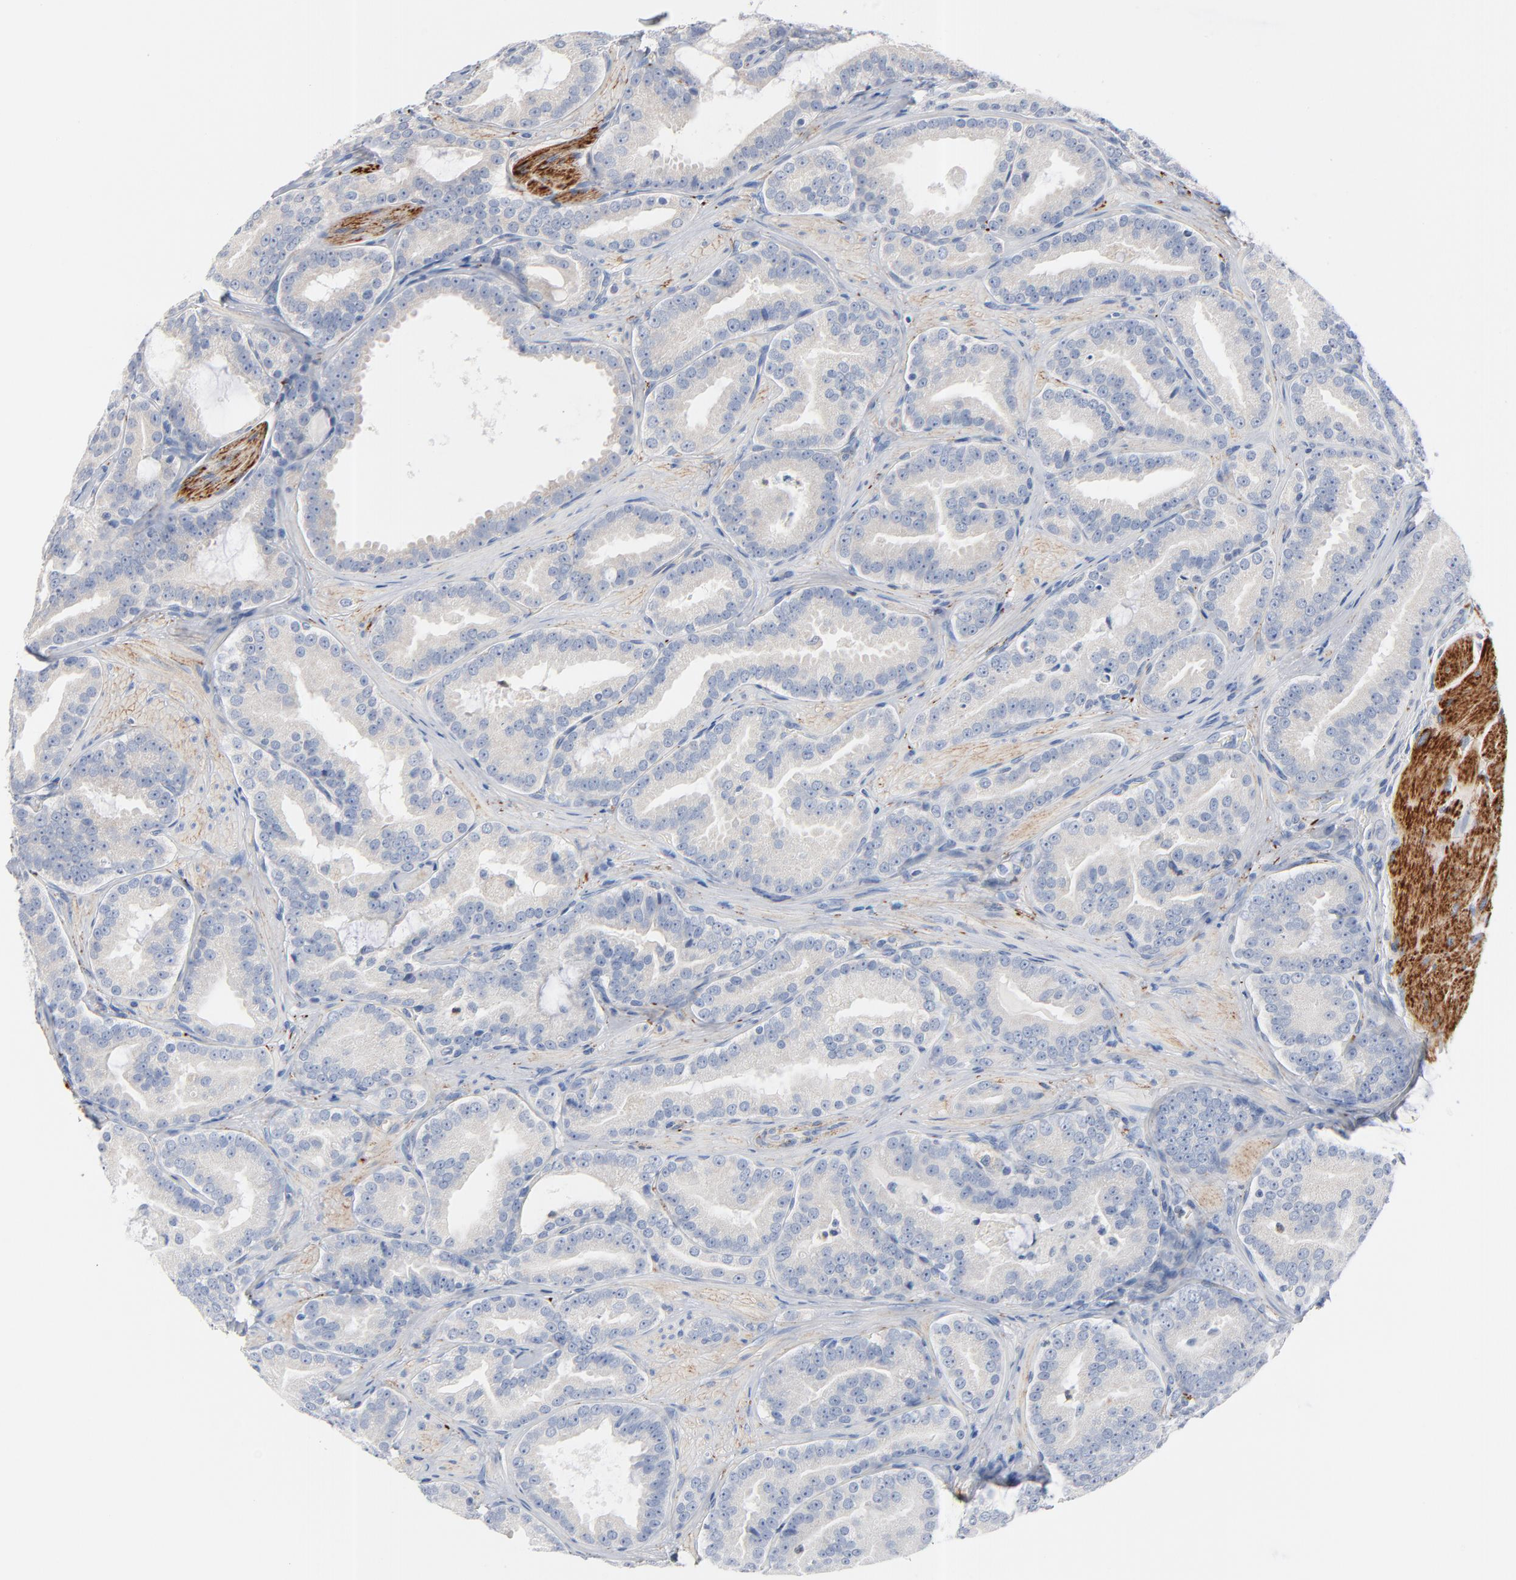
{"staining": {"intensity": "negative", "quantity": "none", "location": "none"}, "tissue": "prostate cancer", "cell_type": "Tumor cells", "image_type": "cancer", "snomed": [{"axis": "morphology", "description": "Adenocarcinoma, Low grade"}, {"axis": "topography", "description": "Prostate"}], "caption": "This is a micrograph of immunohistochemistry (IHC) staining of low-grade adenocarcinoma (prostate), which shows no staining in tumor cells.", "gene": "IFT43", "patient": {"sex": "male", "age": 59}}